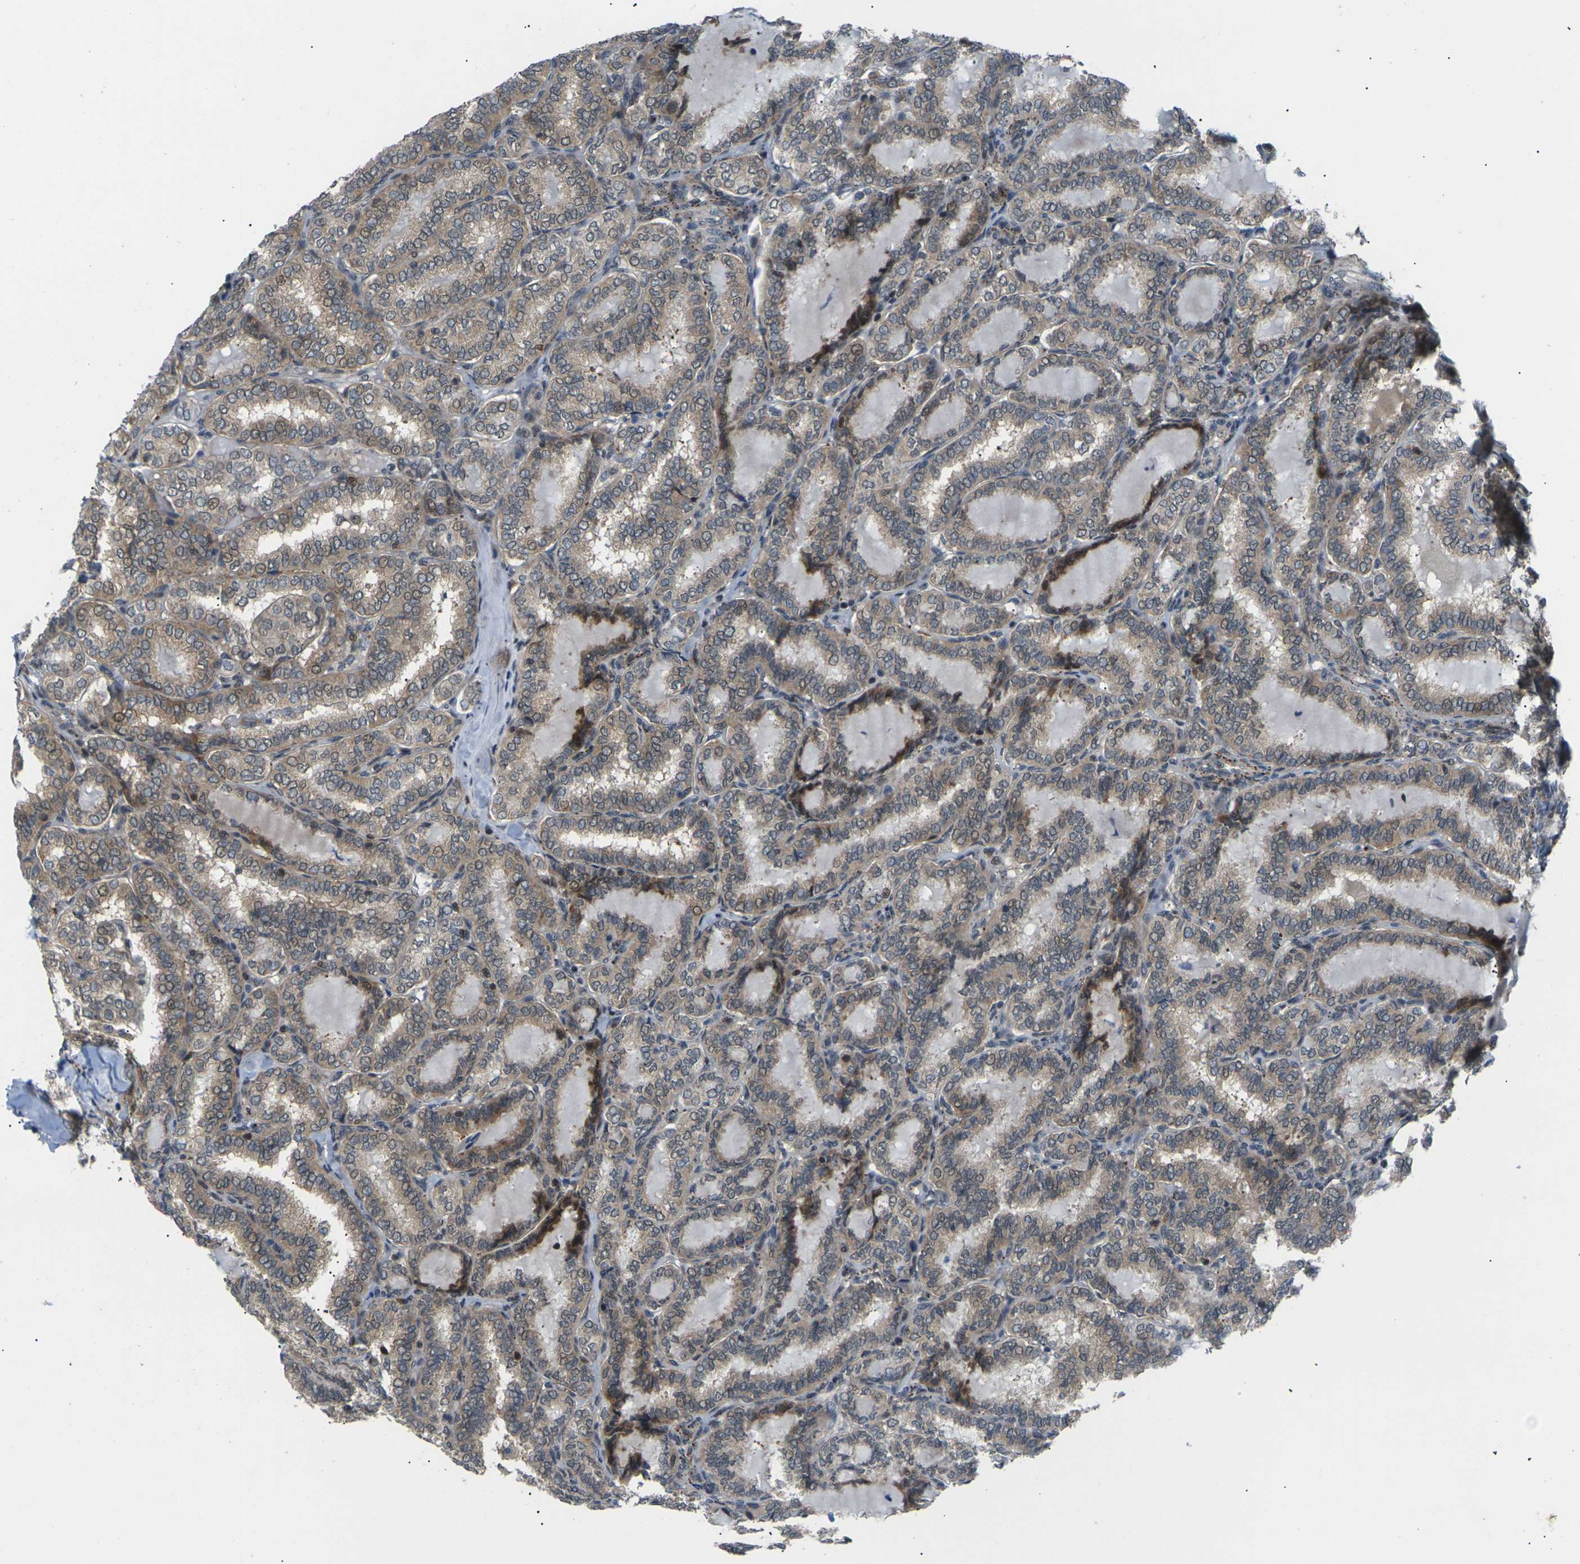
{"staining": {"intensity": "weak", "quantity": ">75%", "location": "cytoplasmic/membranous"}, "tissue": "thyroid cancer", "cell_type": "Tumor cells", "image_type": "cancer", "snomed": [{"axis": "morphology", "description": "Normal tissue, NOS"}, {"axis": "morphology", "description": "Papillary adenocarcinoma, NOS"}, {"axis": "topography", "description": "Thyroid gland"}], "caption": "Thyroid cancer (papillary adenocarcinoma) tissue reveals weak cytoplasmic/membranous positivity in about >75% of tumor cells, visualized by immunohistochemistry. Nuclei are stained in blue.", "gene": "RPS6KA3", "patient": {"sex": "female", "age": 30}}